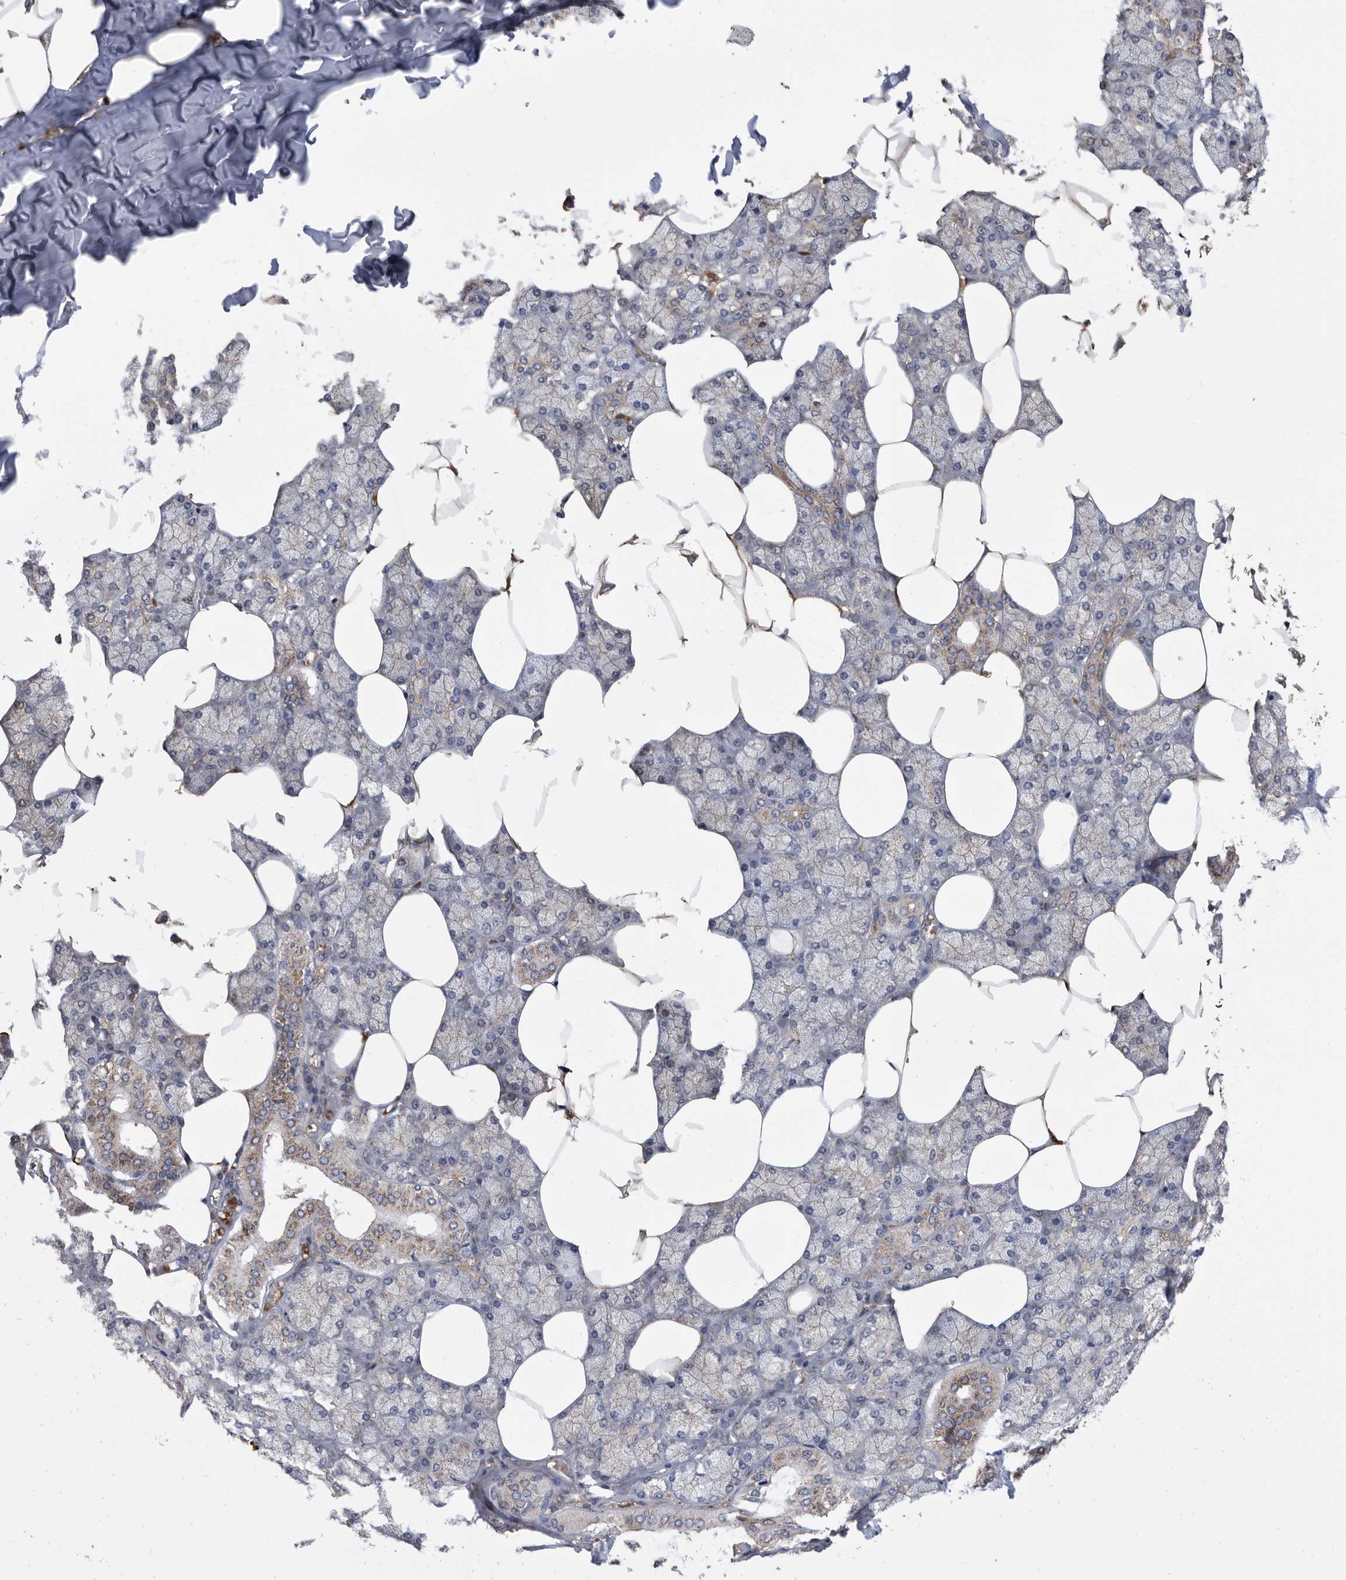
{"staining": {"intensity": "moderate", "quantity": "25%-75%", "location": "cytoplasmic/membranous"}, "tissue": "salivary gland", "cell_type": "Glandular cells", "image_type": "normal", "snomed": [{"axis": "morphology", "description": "Normal tissue, NOS"}, {"axis": "topography", "description": "Salivary gland"}], "caption": "Immunohistochemical staining of normal human salivary gland demonstrates 25%-75% levels of moderate cytoplasmic/membranous protein staining in about 25%-75% of glandular cells. Using DAB (3,3'-diaminobenzidine) (brown) and hematoxylin (blue) stains, captured at high magnification using brightfield microscopy.", "gene": "CRISPLD2", "patient": {"sex": "male", "age": 62}}